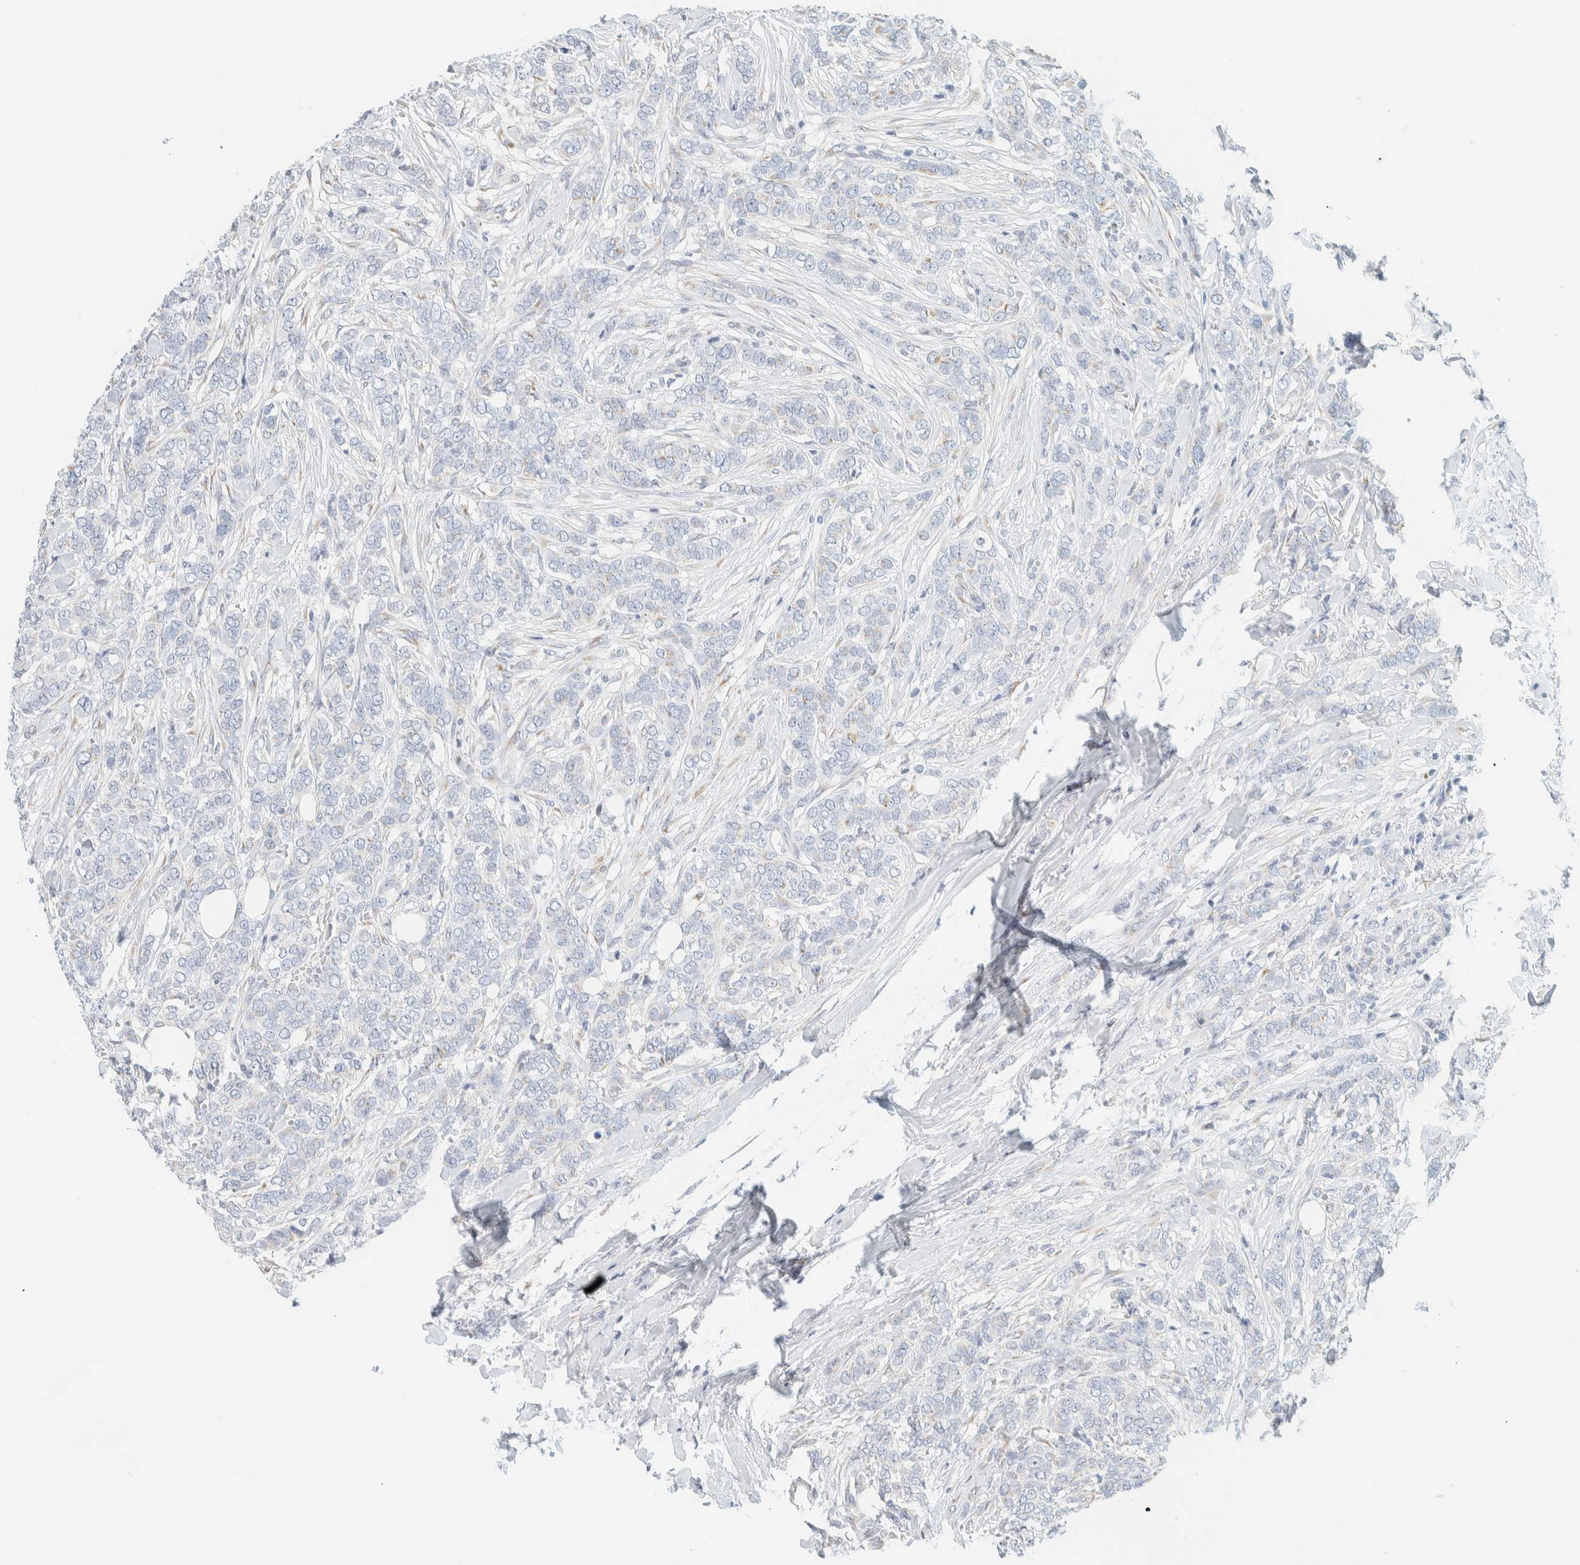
{"staining": {"intensity": "negative", "quantity": "none", "location": "none"}, "tissue": "breast cancer", "cell_type": "Tumor cells", "image_type": "cancer", "snomed": [{"axis": "morphology", "description": "Lobular carcinoma"}, {"axis": "topography", "description": "Skin"}, {"axis": "topography", "description": "Breast"}], "caption": "Immunohistochemistry (IHC) photomicrograph of neoplastic tissue: lobular carcinoma (breast) stained with DAB (3,3'-diaminobenzidine) reveals no significant protein positivity in tumor cells.", "gene": "SPNS3", "patient": {"sex": "female", "age": 46}}